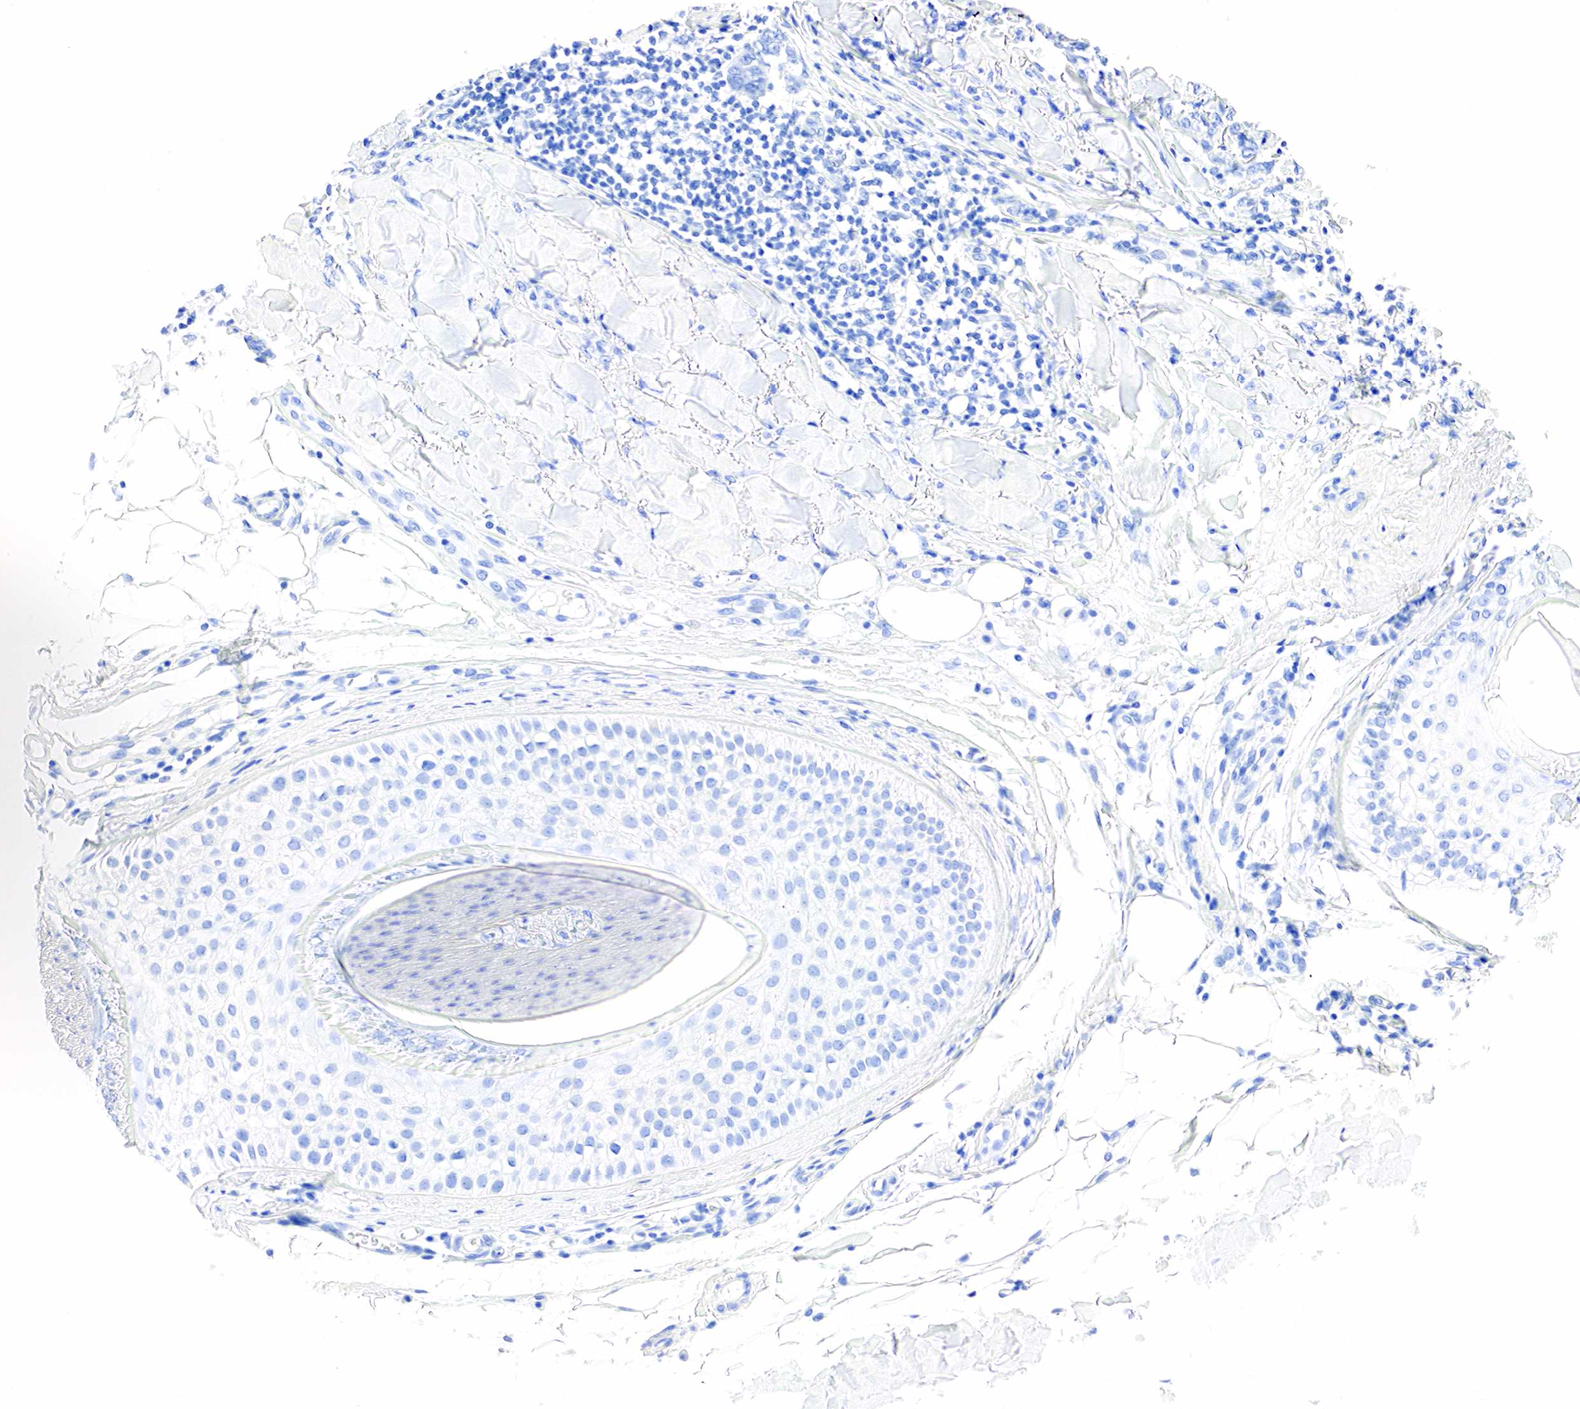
{"staining": {"intensity": "negative", "quantity": "none", "location": "none"}, "tissue": "skin cancer", "cell_type": "Tumor cells", "image_type": "cancer", "snomed": [{"axis": "morphology", "description": "Squamous cell carcinoma, NOS"}, {"axis": "topography", "description": "Skin"}], "caption": "Immunohistochemical staining of skin cancer displays no significant positivity in tumor cells. (Brightfield microscopy of DAB immunohistochemistry at high magnification).", "gene": "PTH", "patient": {"sex": "male", "age": 77}}